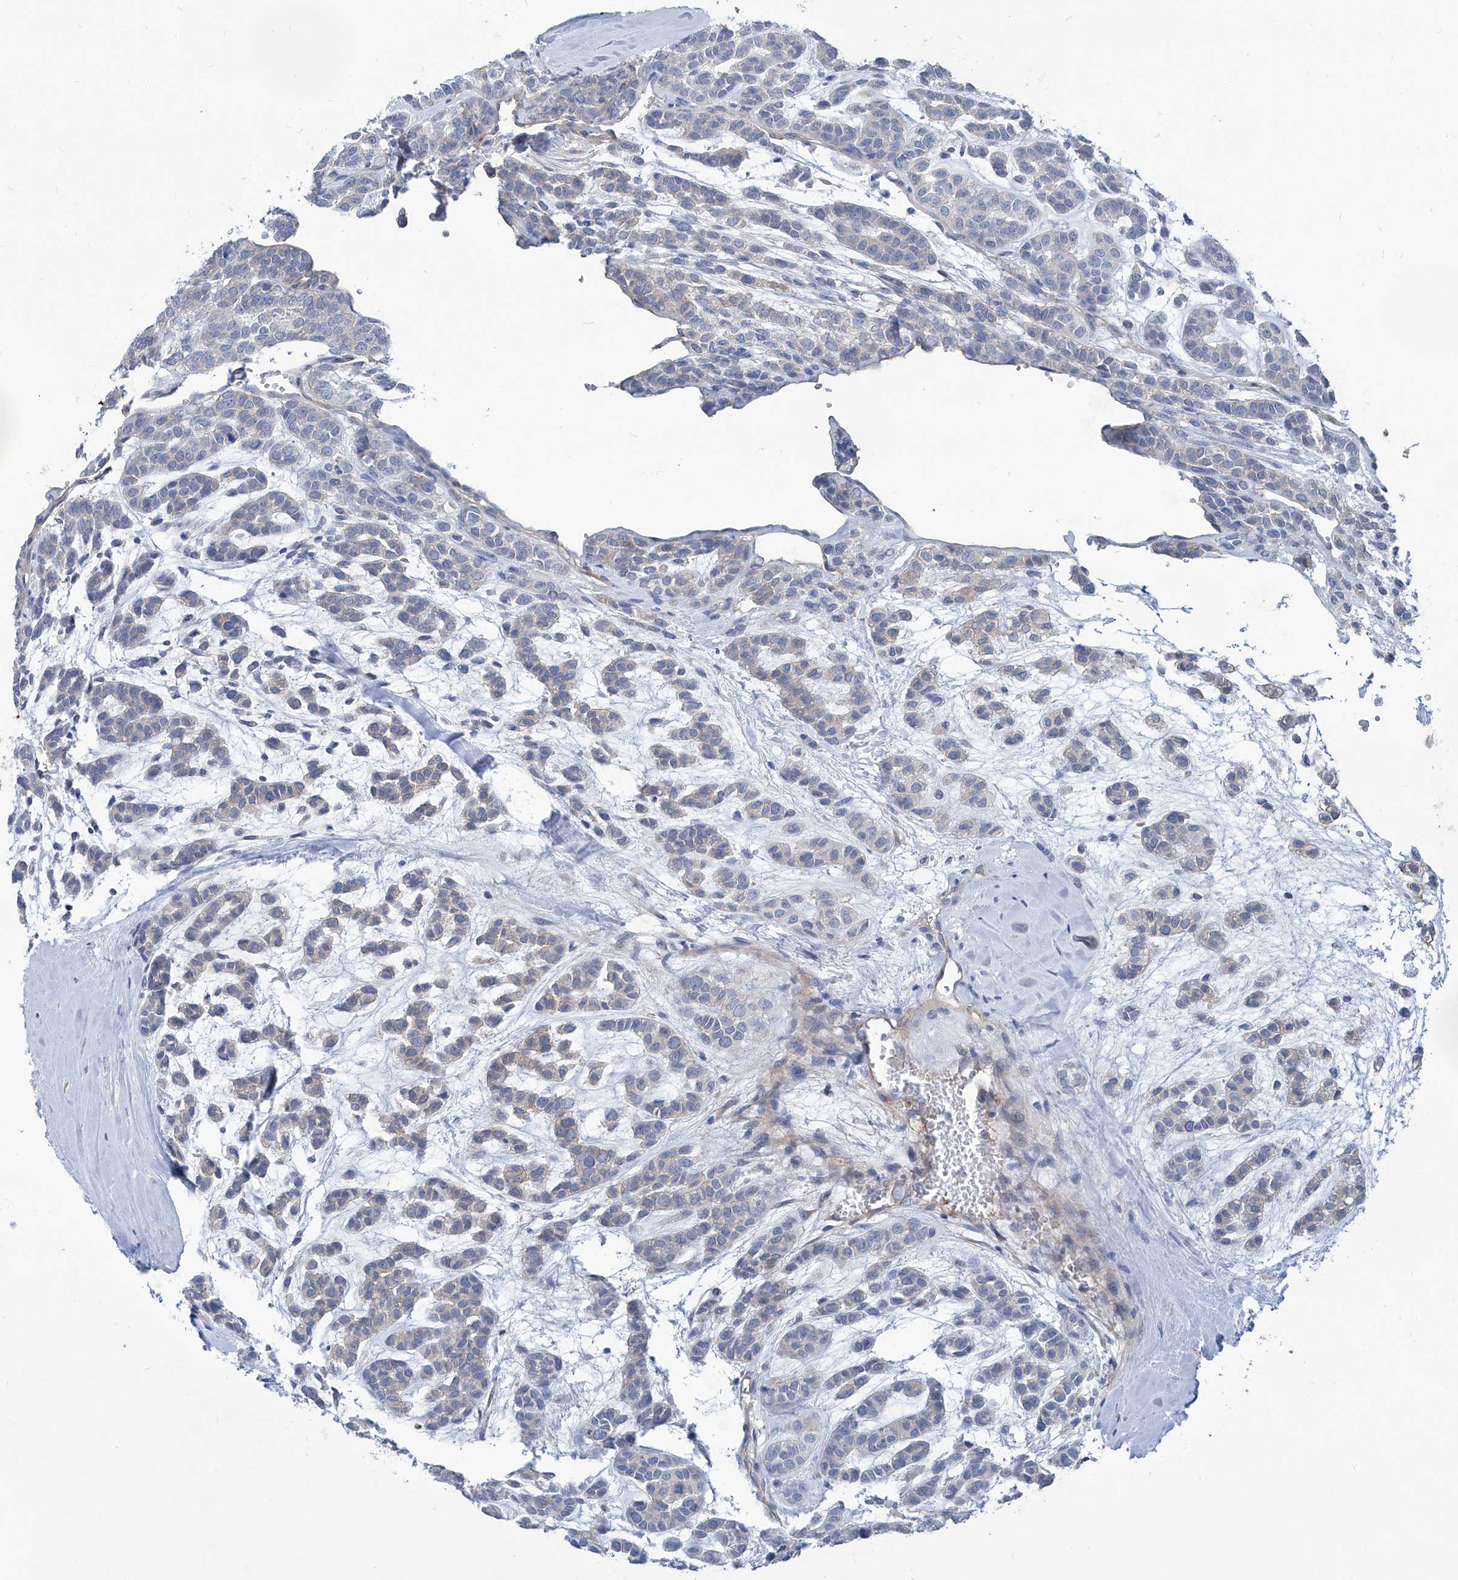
{"staining": {"intensity": "negative", "quantity": "none", "location": "none"}, "tissue": "head and neck cancer", "cell_type": "Tumor cells", "image_type": "cancer", "snomed": [{"axis": "morphology", "description": "Adenocarcinoma, NOS"}, {"axis": "morphology", "description": "Adenoma, NOS"}, {"axis": "topography", "description": "Head-Neck"}], "caption": "Head and neck adenoma was stained to show a protein in brown. There is no significant positivity in tumor cells. (Immunohistochemistry (ihc), brightfield microscopy, high magnification).", "gene": "AKAP10", "patient": {"sex": "female", "age": 55}}